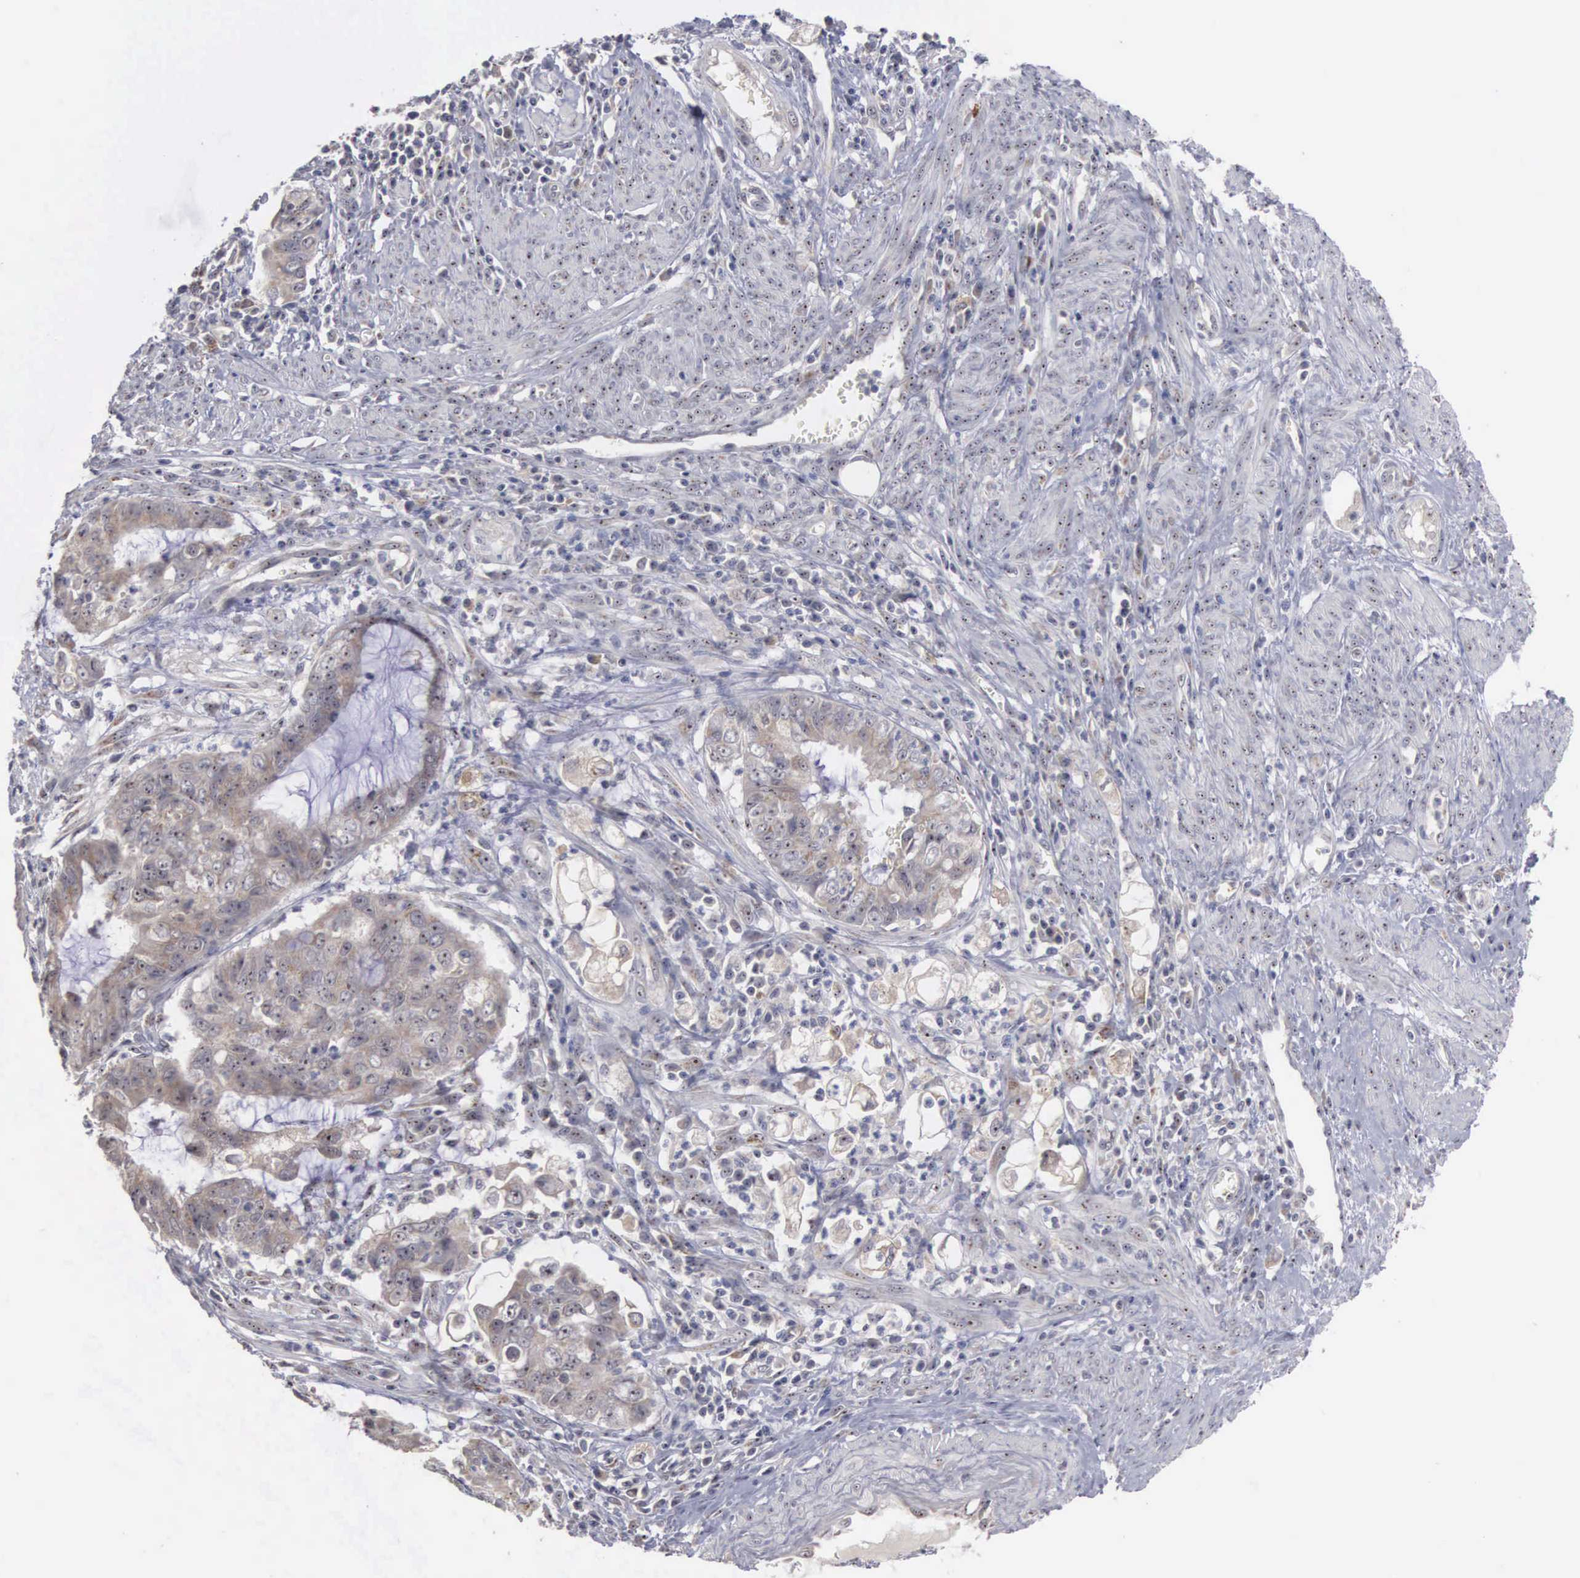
{"staining": {"intensity": "moderate", "quantity": ">75%", "location": "cytoplasmic/membranous"}, "tissue": "endometrial cancer", "cell_type": "Tumor cells", "image_type": "cancer", "snomed": [{"axis": "morphology", "description": "Adenocarcinoma, NOS"}, {"axis": "topography", "description": "Endometrium"}], "caption": "Immunohistochemical staining of human adenocarcinoma (endometrial) shows medium levels of moderate cytoplasmic/membranous protein positivity in approximately >75% of tumor cells.", "gene": "AMN", "patient": {"sex": "female", "age": 75}}